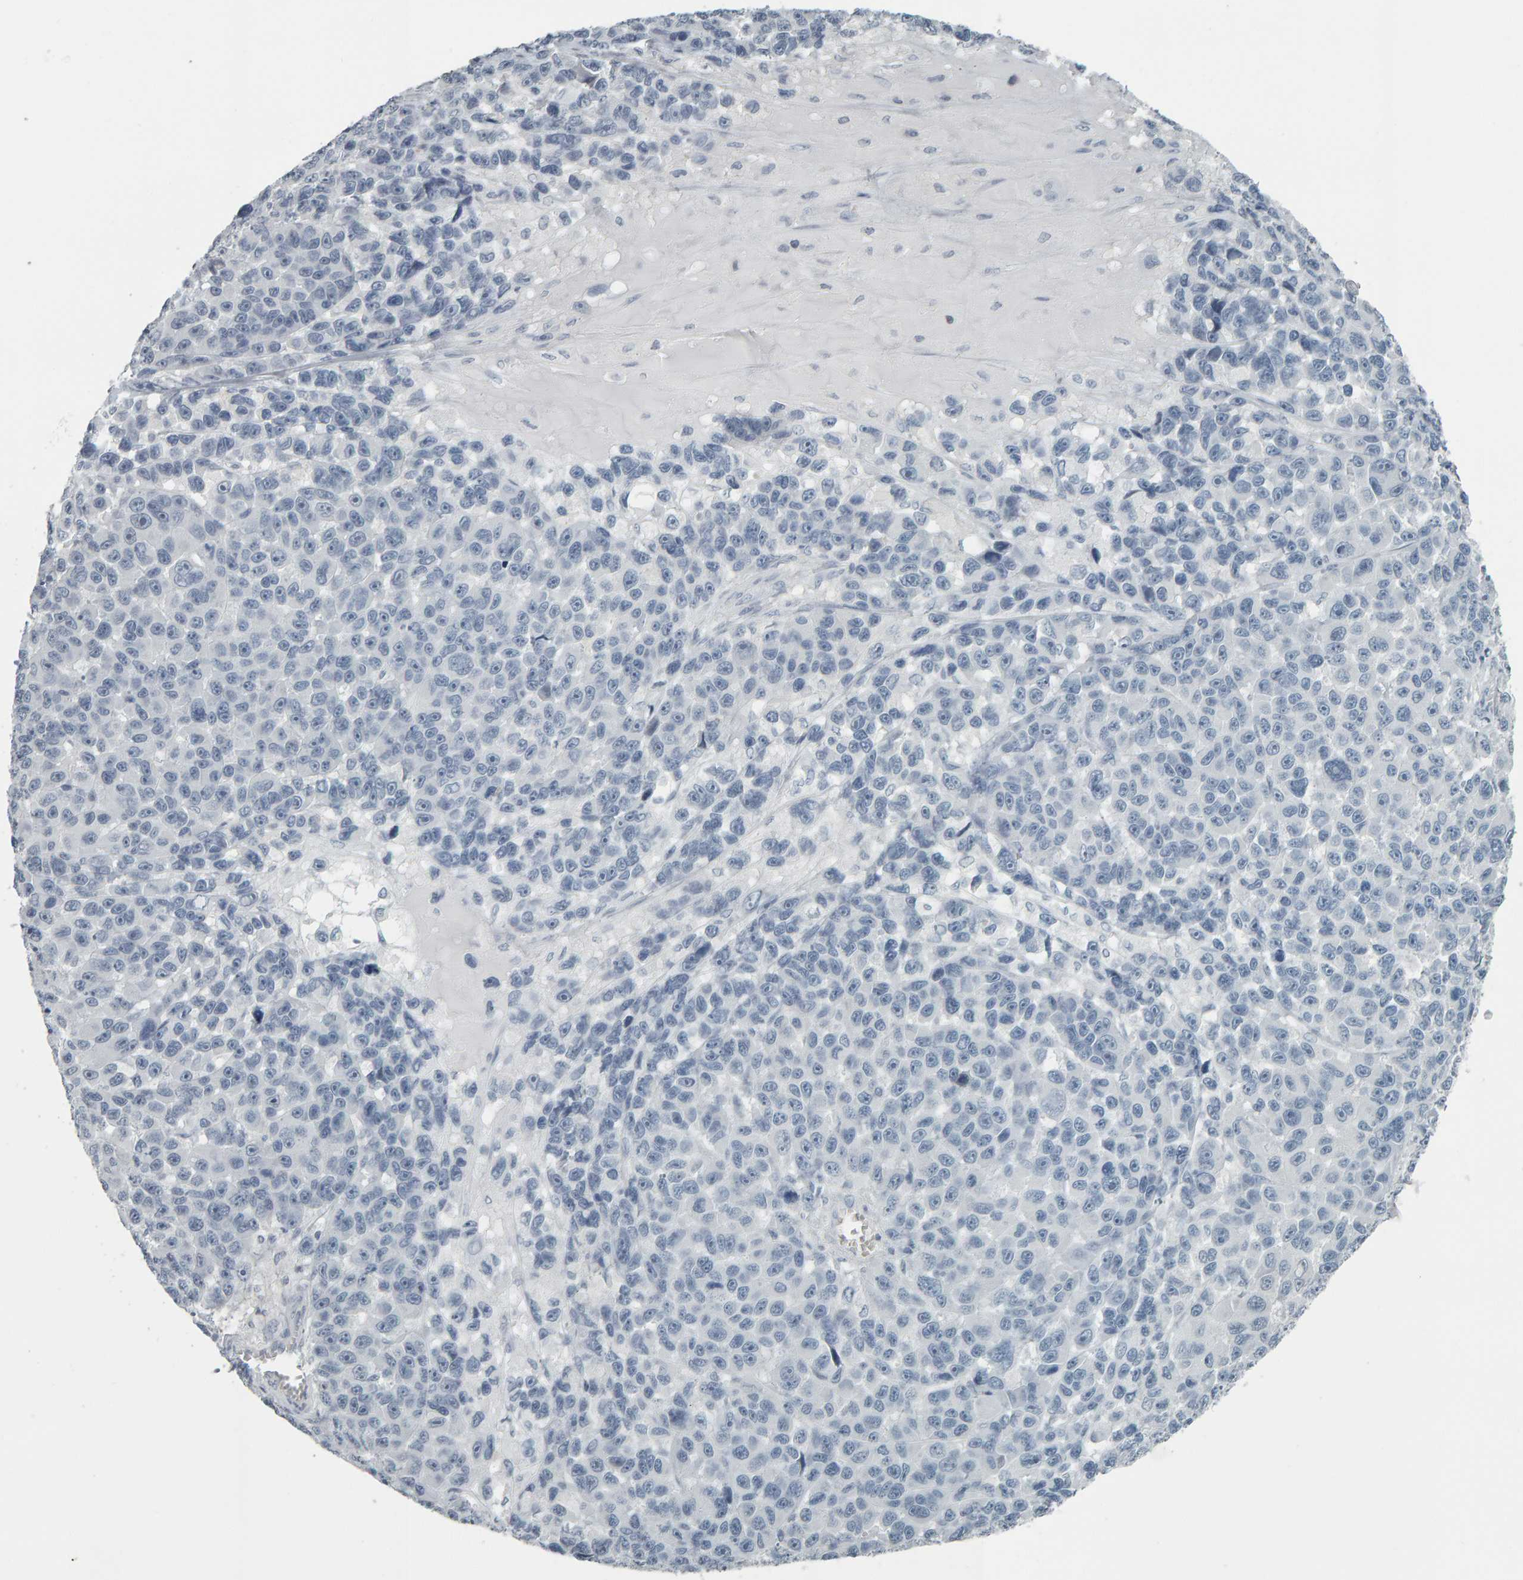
{"staining": {"intensity": "negative", "quantity": "none", "location": "none"}, "tissue": "melanoma", "cell_type": "Tumor cells", "image_type": "cancer", "snomed": [{"axis": "morphology", "description": "Malignant melanoma, NOS"}, {"axis": "topography", "description": "Skin"}], "caption": "A high-resolution micrograph shows IHC staining of melanoma, which exhibits no significant expression in tumor cells. (DAB (3,3'-diaminobenzidine) immunohistochemistry visualized using brightfield microscopy, high magnification).", "gene": "PYY", "patient": {"sex": "male", "age": 53}}